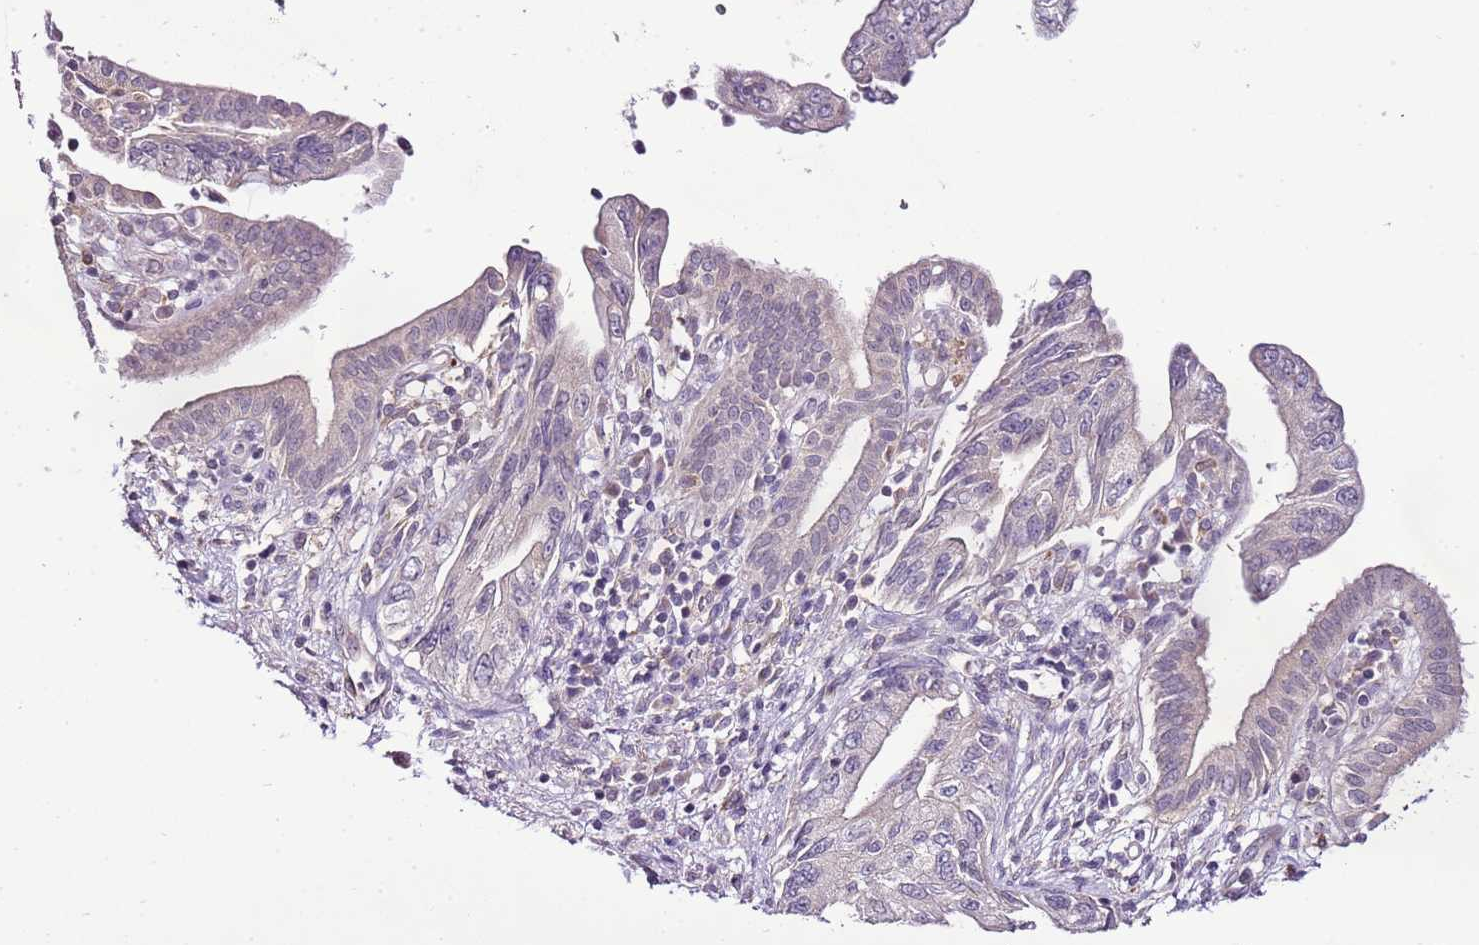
{"staining": {"intensity": "negative", "quantity": "none", "location": "none"}, "tissue": "pancreatic cancer", "cell_type": "Tumor cells", "image_type": "cancer", "snomed": [{"axis": "morphology", "description": "Adenocarcinoma, NOS"}, {"axis": "topography", "description": "Pancreas"}], "caption": "The histopathology image shows no significant expression in tumor cells of pancreatic cancer.", "gene": "CMKLR1", "patient": {"sex": "female", "age": 73}}